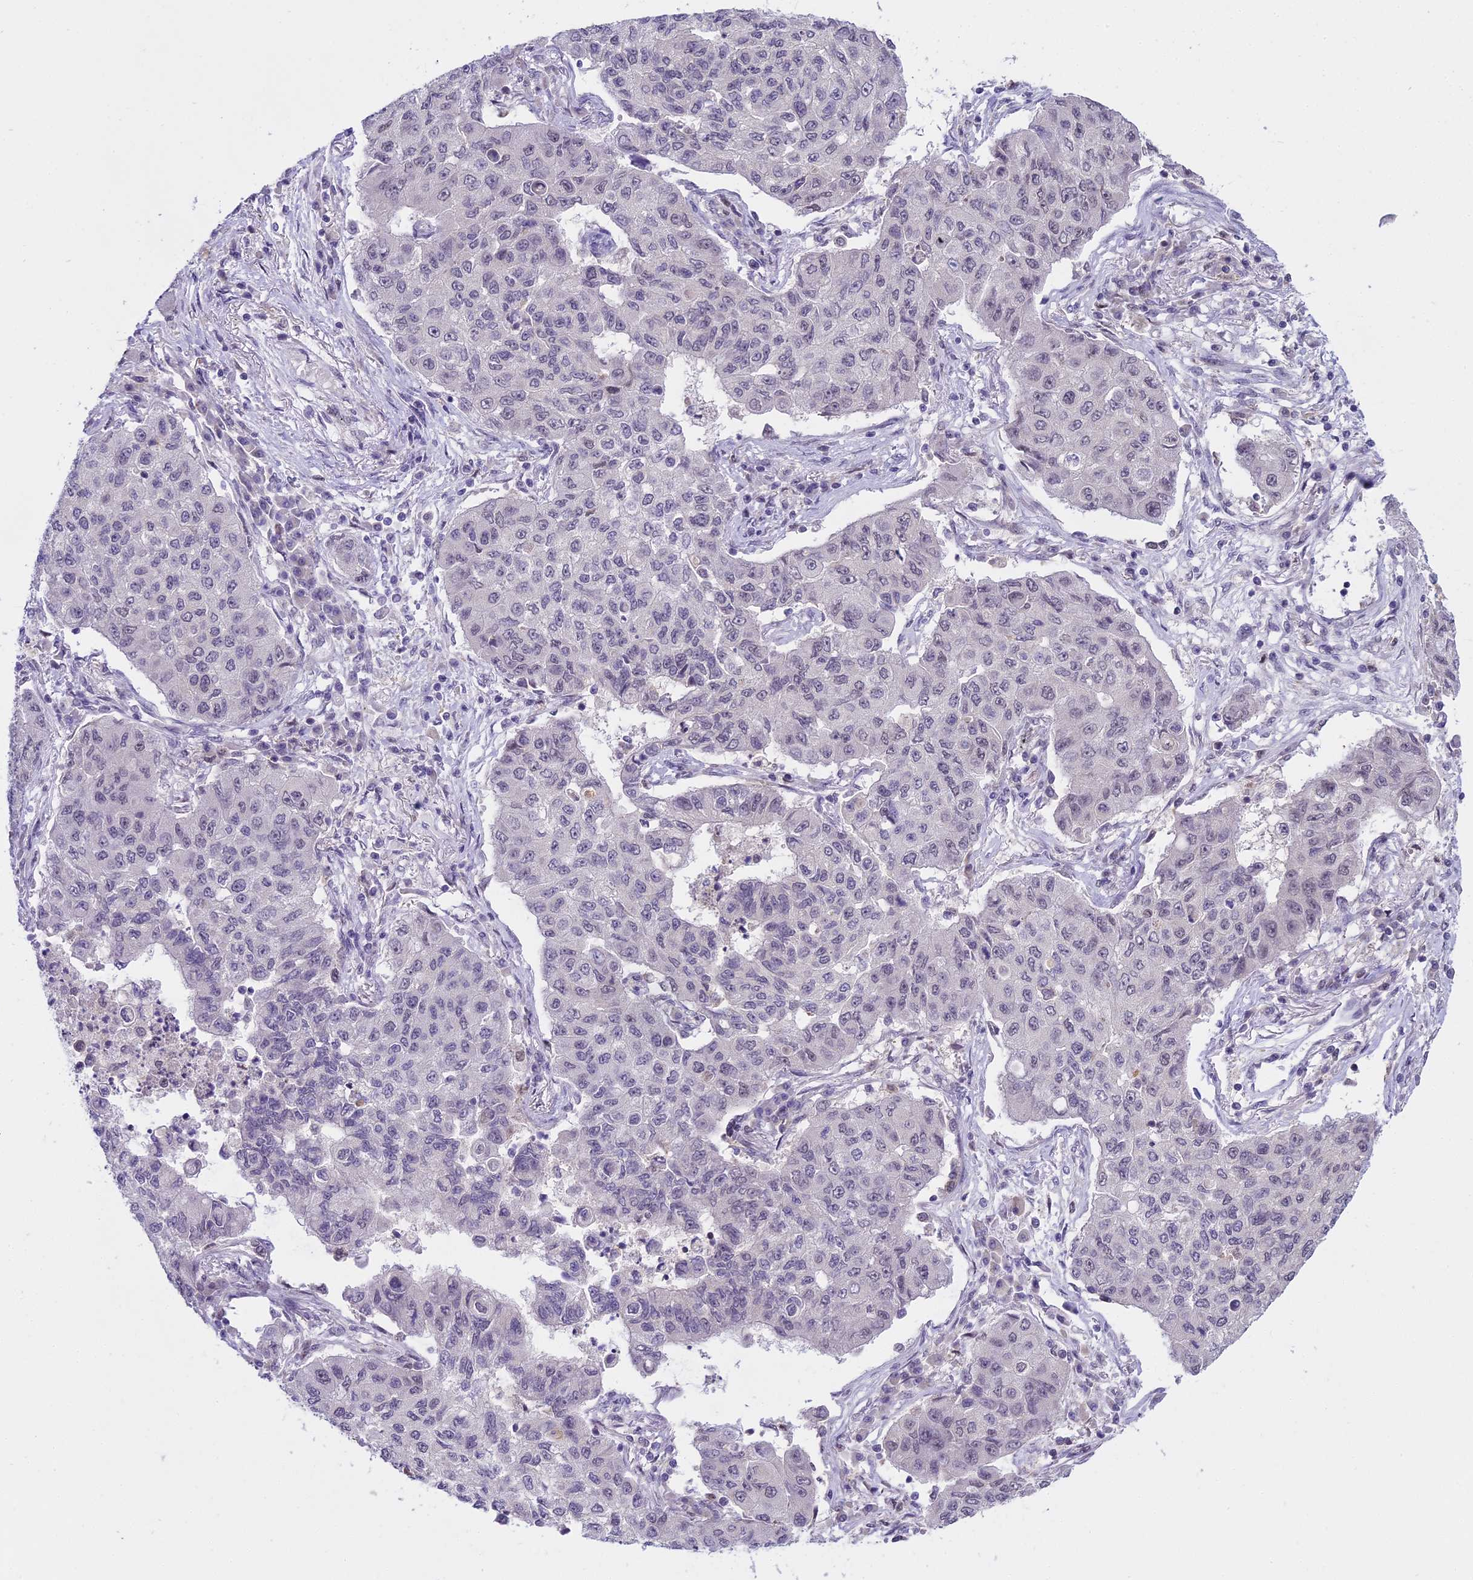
{"staining": {"intensity": "negative", "quantity": "none", "location": "none"}, "tissue": "lung cancer", "cell_type": "Tumor cells", "image_type": "cancer", "snomed": [{"axis": "morphology", "description": "Squamous cell carcinoma, NOS"}, {"axis": "topography", "description": "Lung"}], "caption": "High magnification brightfield microscopy of squamous cell carcinoma (lung) stained with DAB (brown) and counterstained with hematoxylin (blue): tumor cells show no significant staining. (DAB immunohistochemistry (IHC), high magnification).", "gene": "MAT2A", "patient": {"sex": "male", "age": 74}}